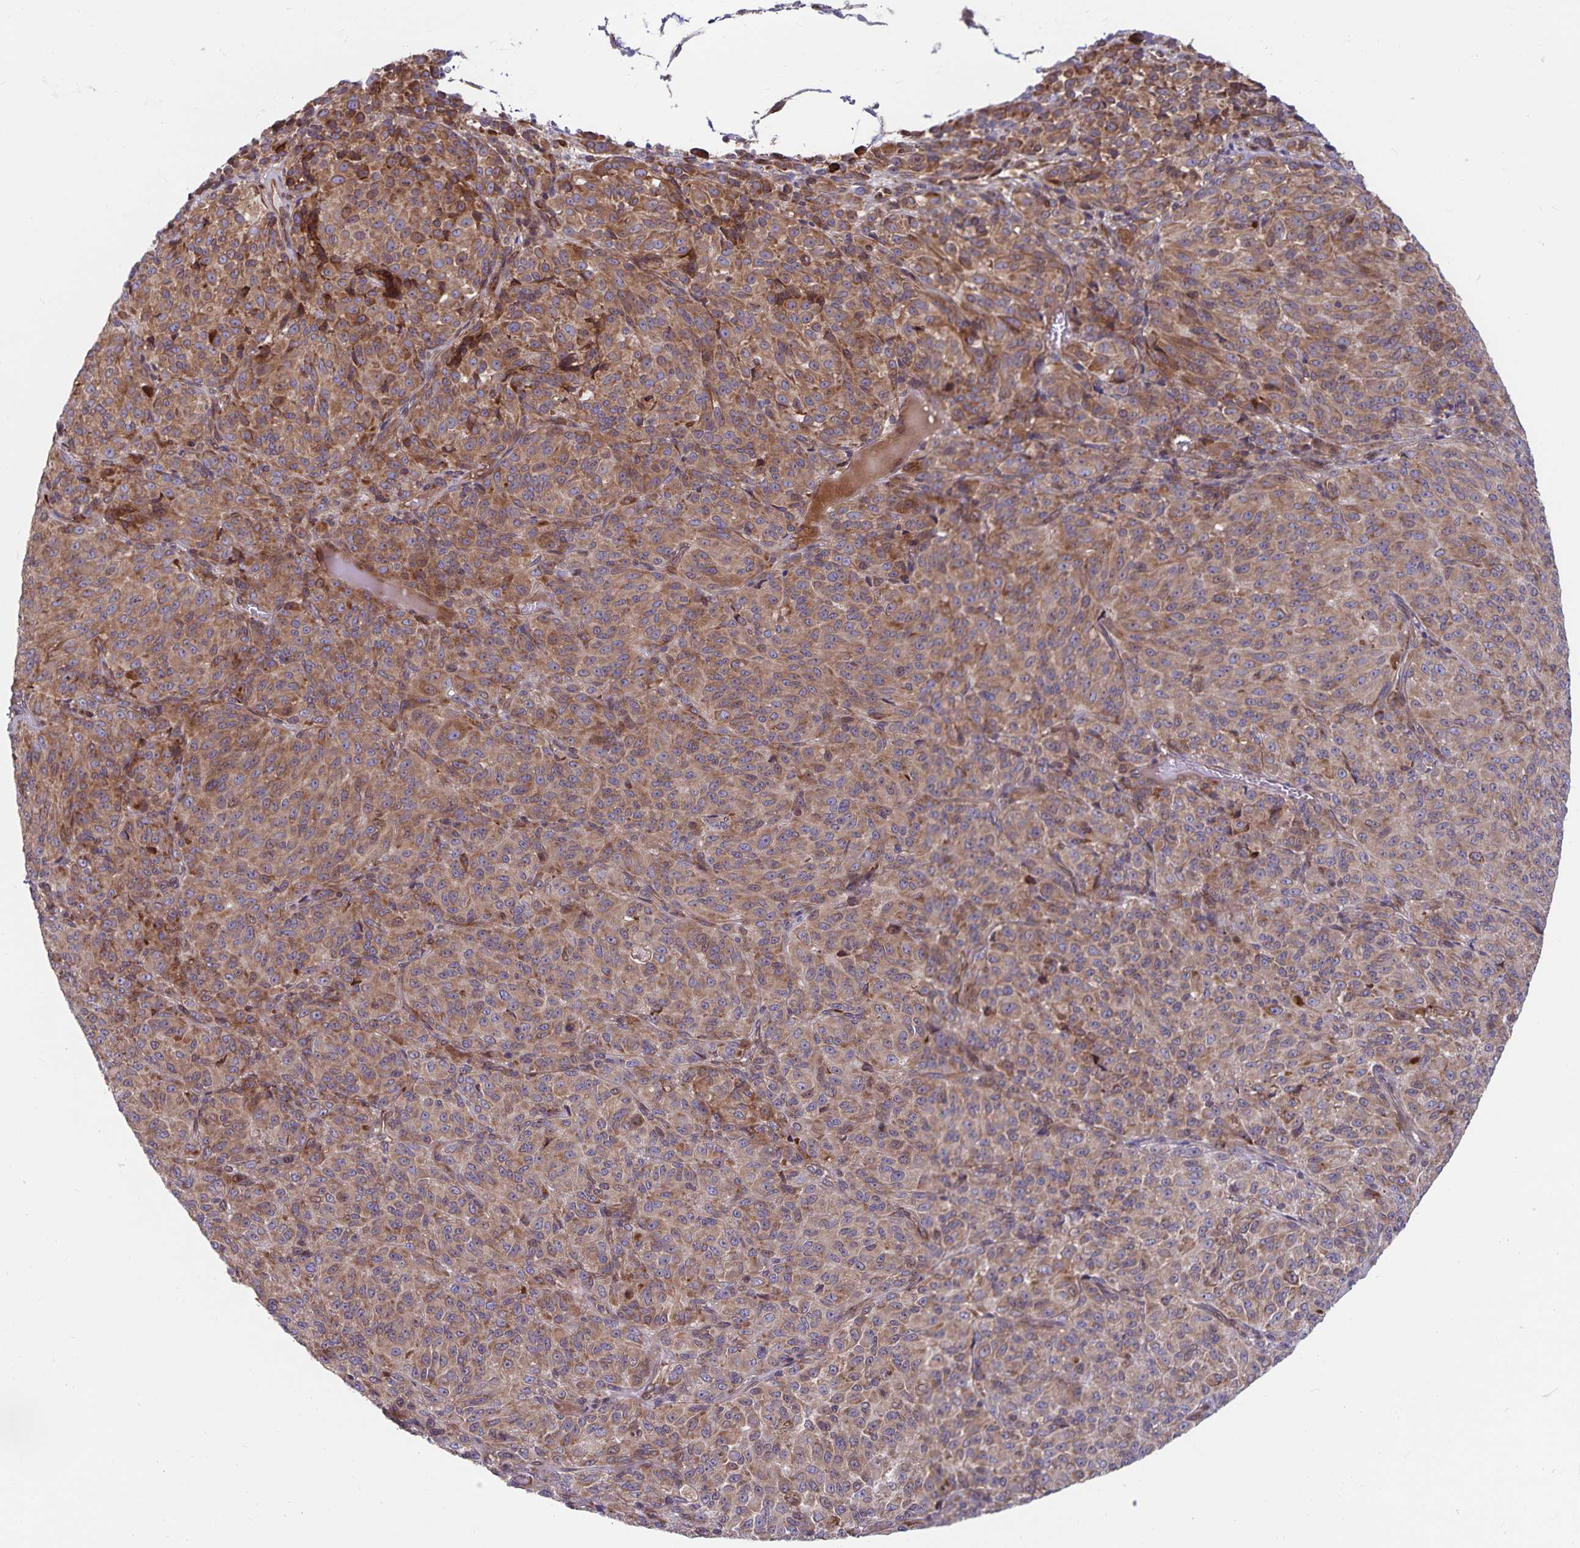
{"staining": {"intensity": "moderate", "quantity": ">75%", "location": "cytoplasmic/membranous"}, "tissue": "melanoma", "cell_type": "Tumor cells", "image_type": "cancer", "snomed": [{"axis": "morphology", "description": "Malignant melanoma, Metastatic site"}, {"axis": "topography", "description": "Brain"}], "caption": "Melanoma stained for a protein (brown) displays moderate cytoplasmic/membranous positive staining in approximately >75% of tumor cells.", "gene": "SEC62", "patient": {"sex": "female", "age": 56}}